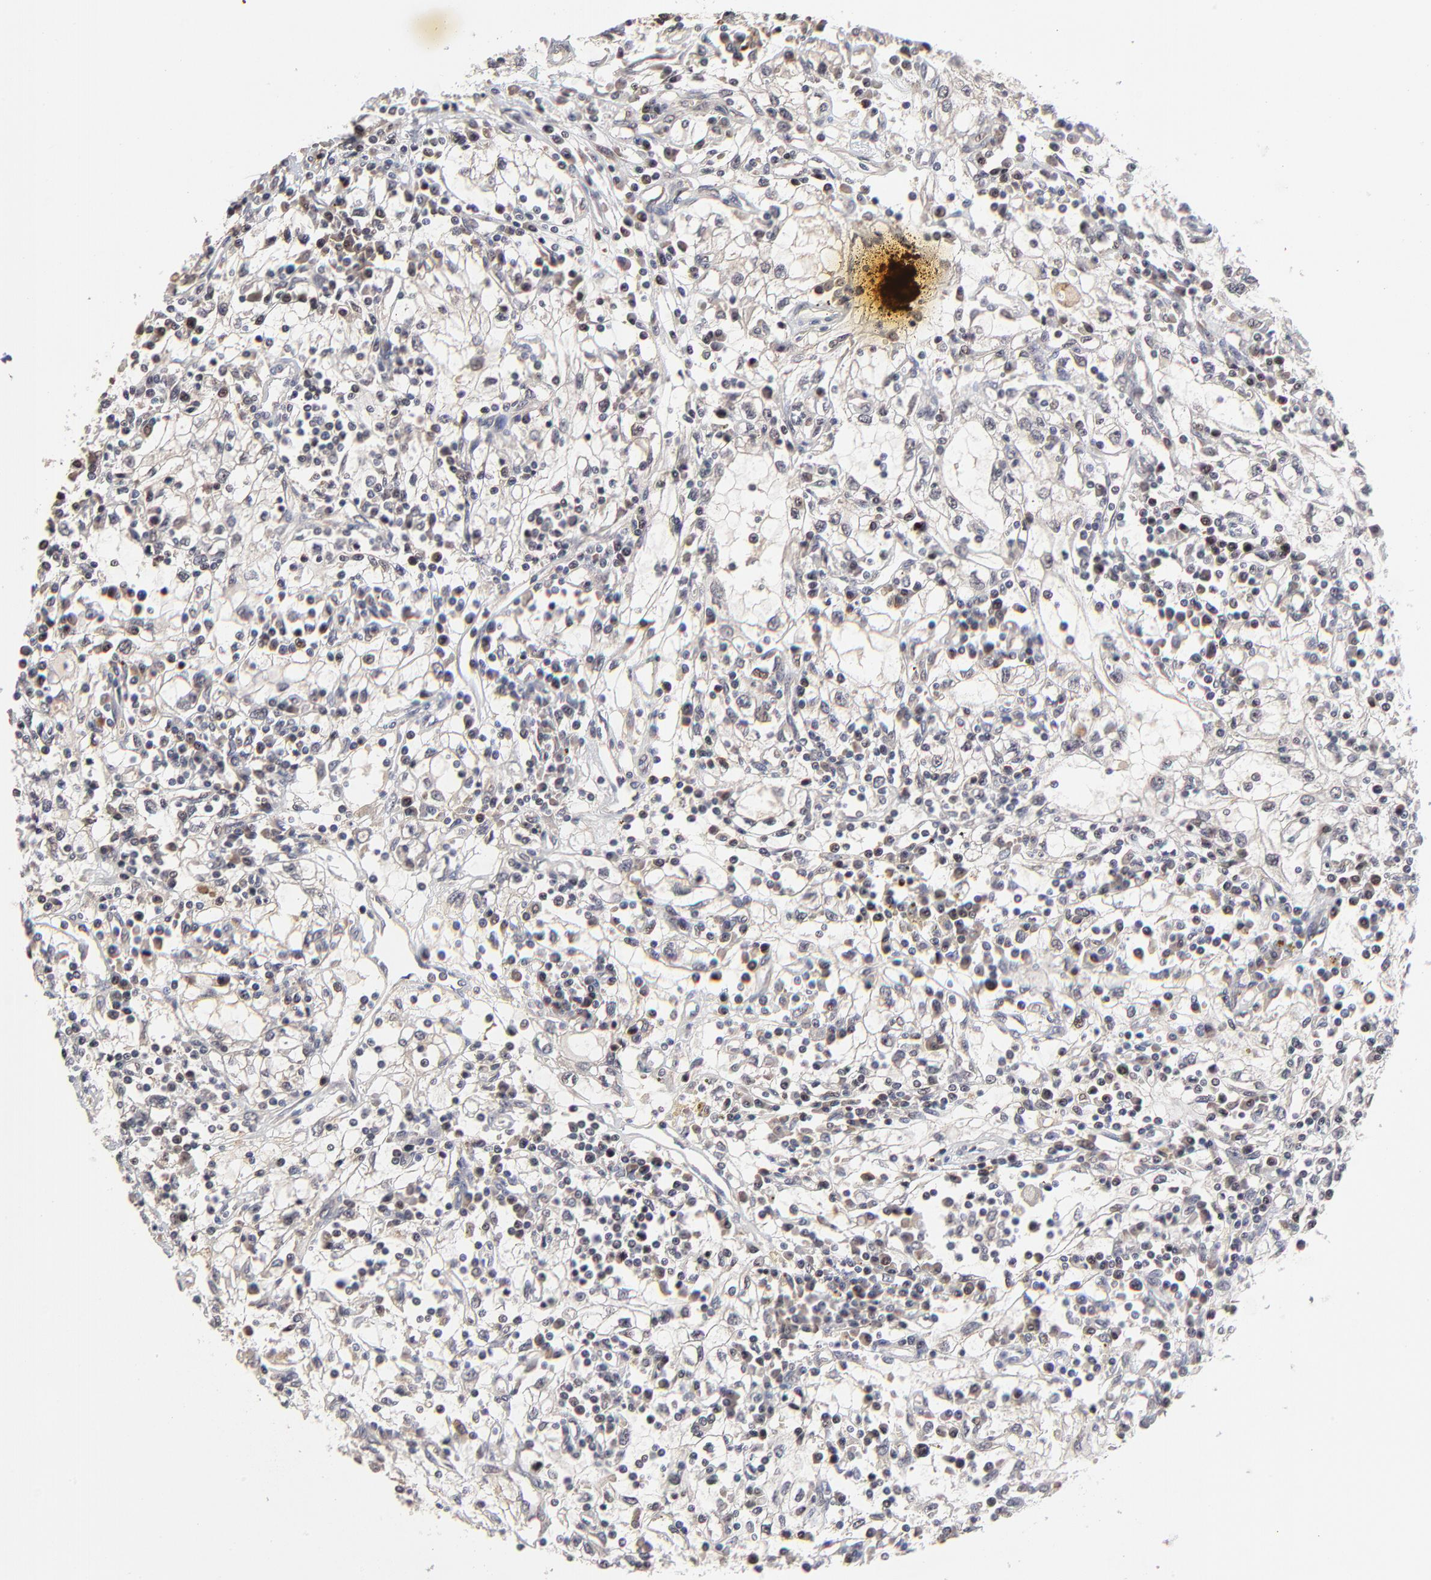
{"staining": {"intensity": "negative", "quantity": "none", "location": "none"}, "tissue": "renal cancer", "cell_type": "Tumor cells", "image_type": "cancer", "snomed": [{"axis": "morphology", "description": "Adenocarcinoma, NOS"}, {"axis": "topography", "description": "Kidney"}], "caption": "Immunohistochemical staining of adenocarcinoma (renal) reveals no significant staining in tumor cells.", "gene": "FRMD8", "patient": {"sex": "male", "age": 82}}